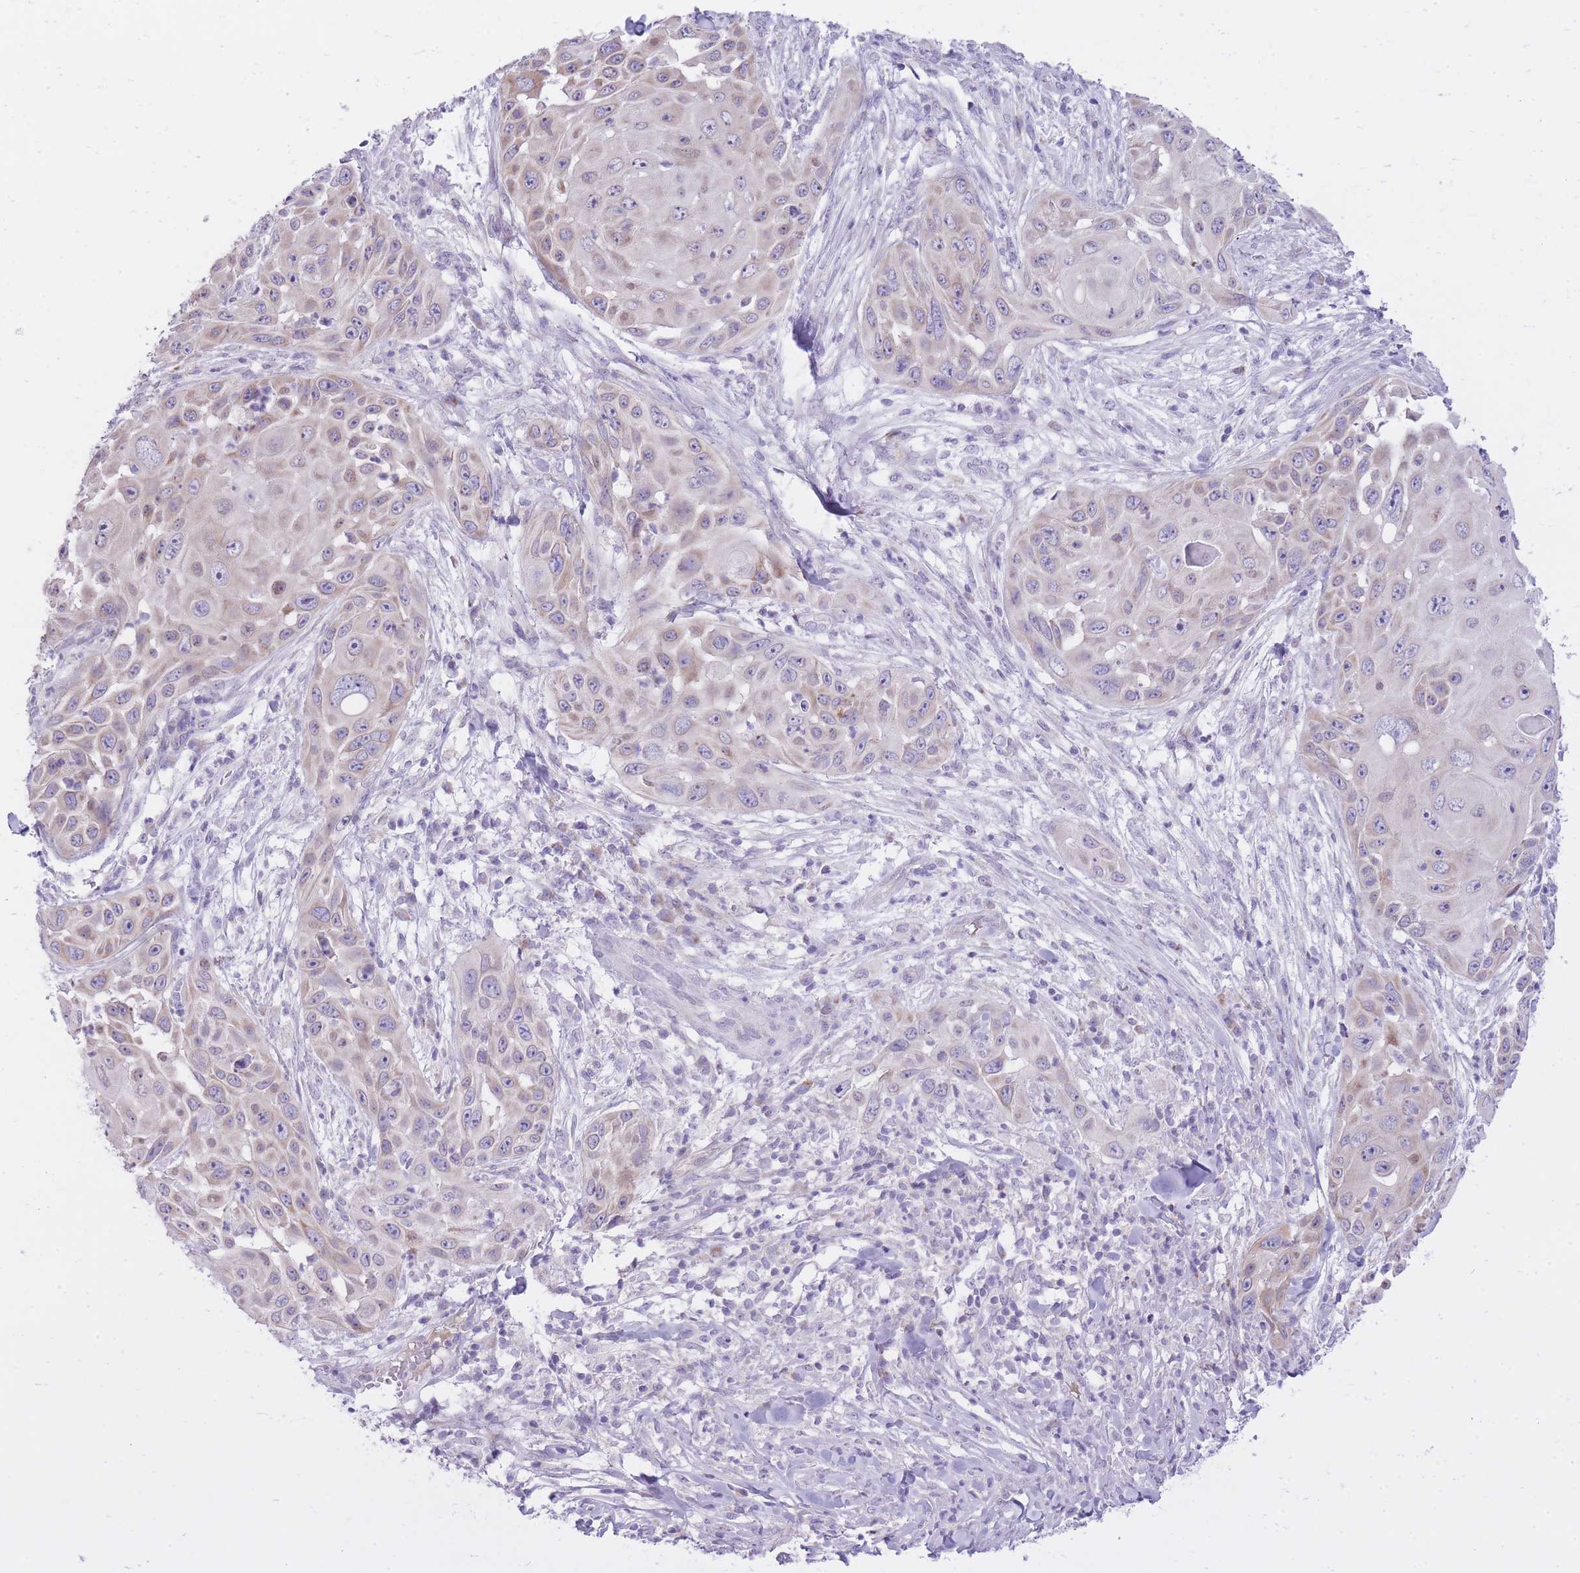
{"staining": {"intensity": "weak", "quantity": "25%-75%", "location": "cytoplasmic/membranous"}, "tissue": "skin cancer", "cell_type": "Tumor cells", "image_type": "cancer", "snomed": [{"axis": "morphology", "description": "Squamous cell carcinoma, NOS"}, {"axis": "topography", "description": "Skin"}], "caption": "A micrograph showing weak cytoplasmic/membranous staining in about 25%-75% of tumor cells in skin squamous cell carcinoma, as visualized by brown immunohistochemical staining.", "gene": "DENND2D", "patient": {"sex": "female", "age": 44}}